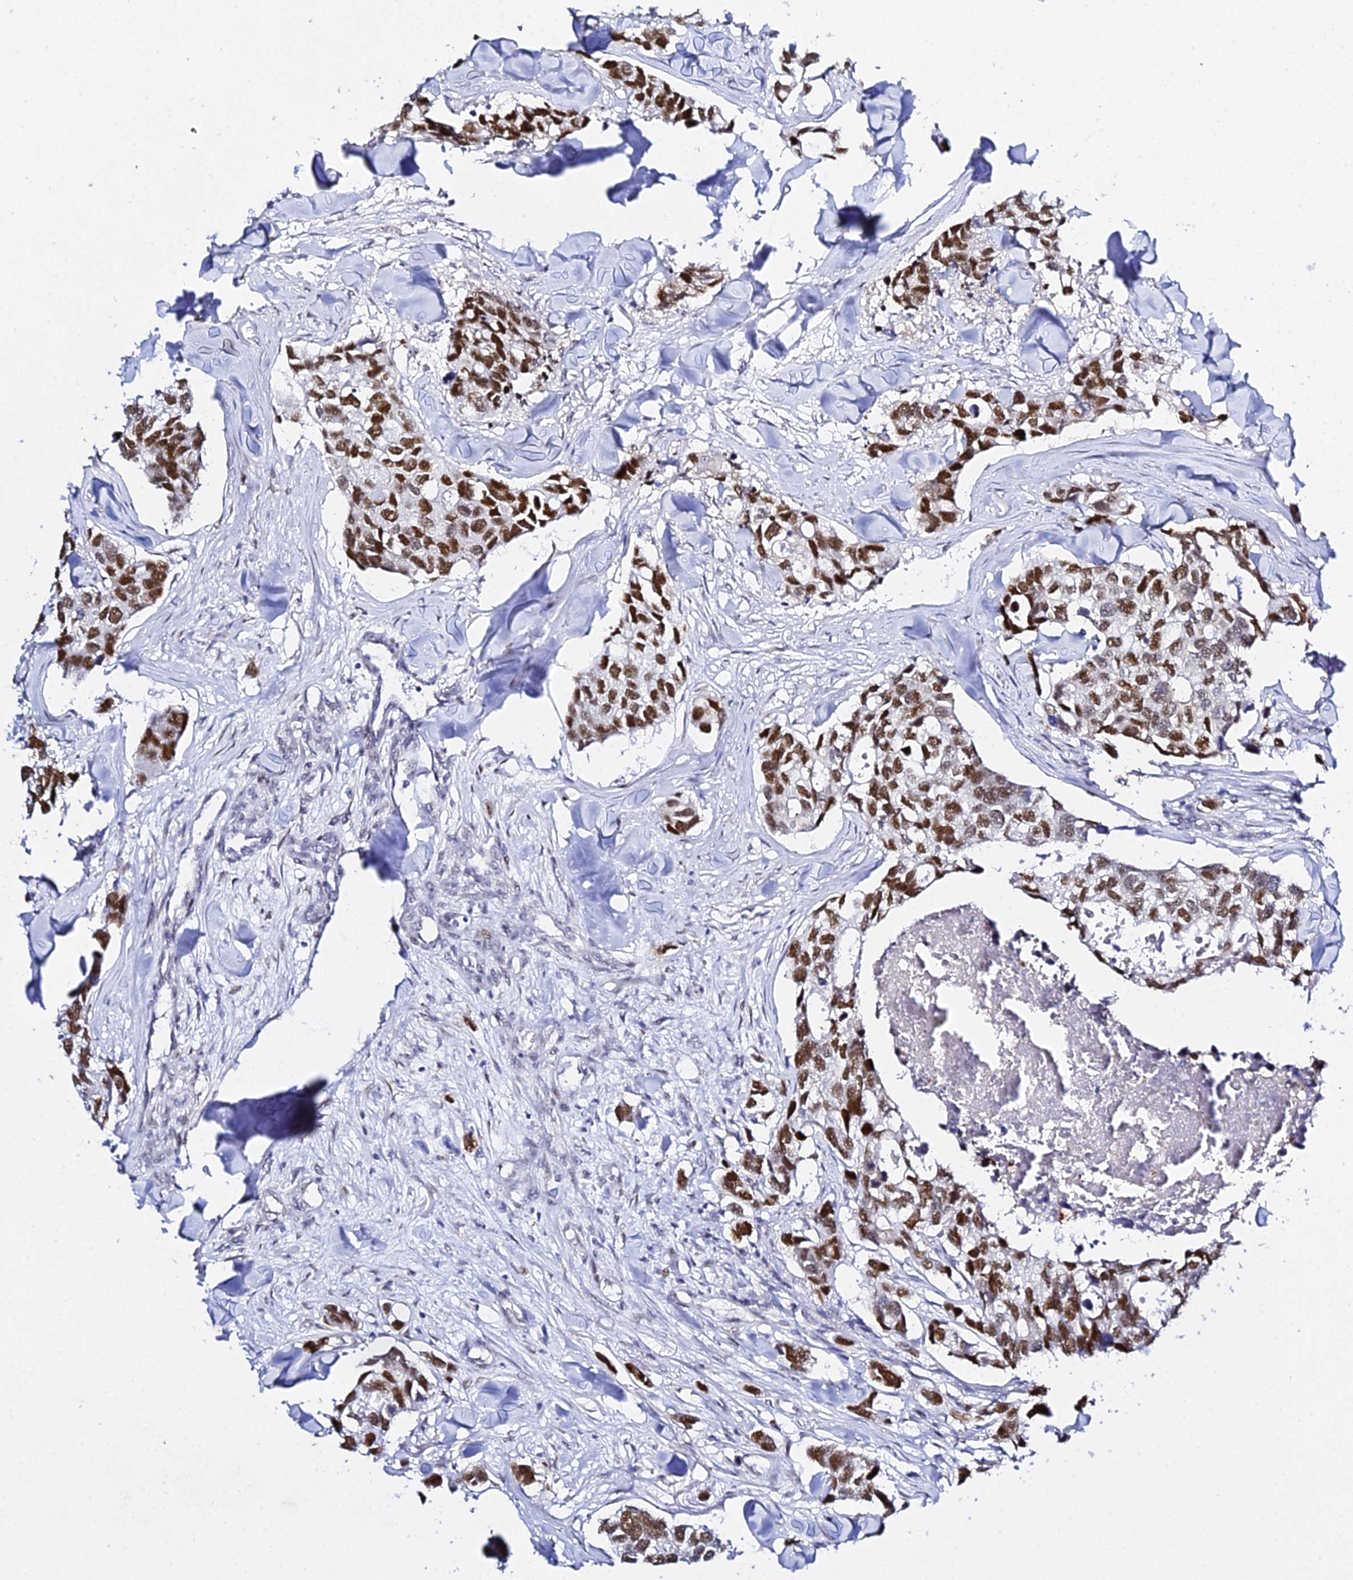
{"staining": {"intensity": "strong", "quantity": ">75%", "location": "nuclear"}, "tissue": "breast cancer", "cell_type": "Tumor cells", "image_type": "cancer", "snomed": [{"axis": "morphology", "description": "Duct carcinoma"}, {"axis": "topography", "description": "Breast"}], "caption": "DAB immunohistochemical staining of infiltrating ductal carcinoma (breast) displays strong nuclear protein positivity in about >75% of tumor cells. (Brightfield microscopy of DAB IHC at high magnification).", "gene": "POFUT2", "patient": {"sex": "female", "age": 83}}